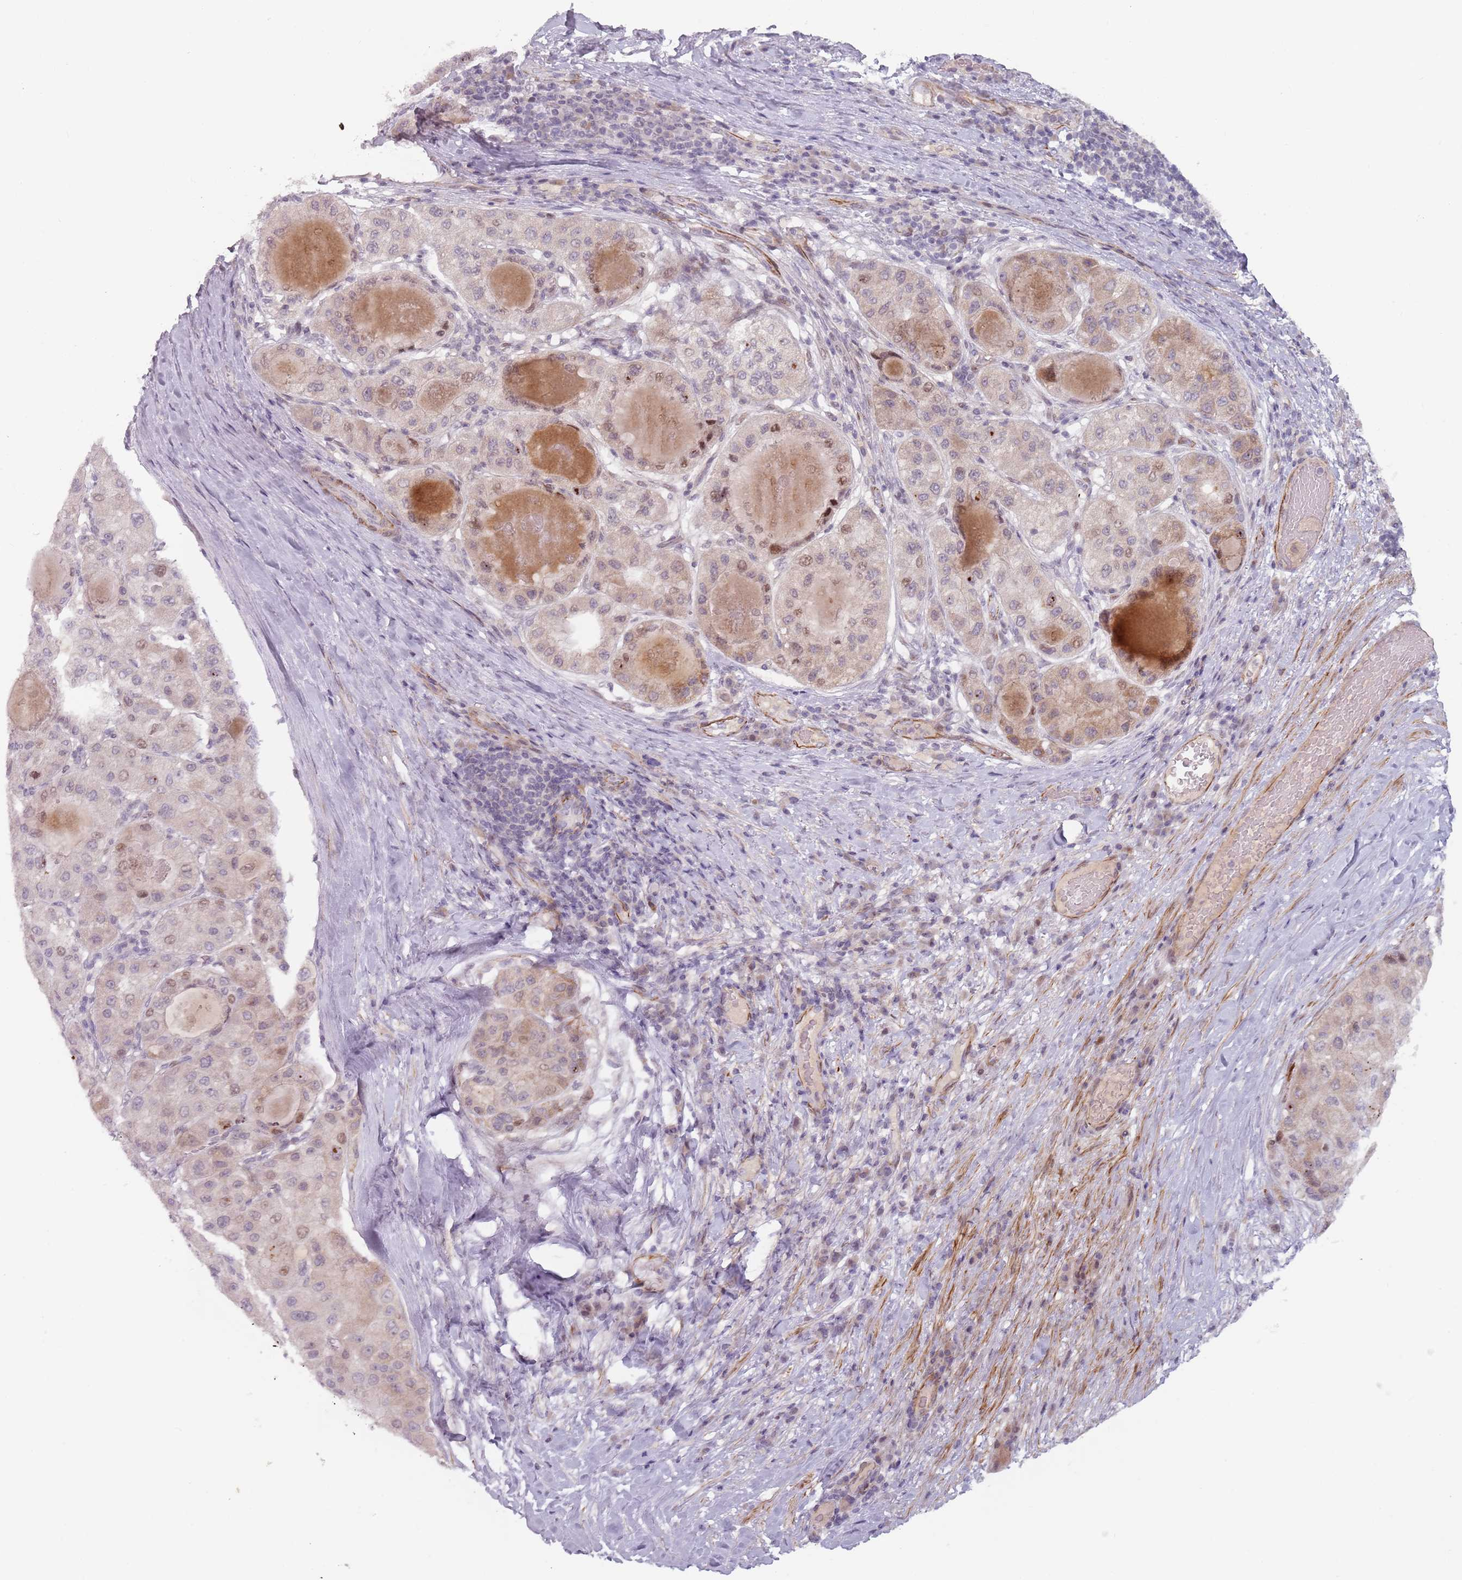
{"staining": {"intensity": "weak", "quantity": "<25%", "location": "nuclear"}, "tissue": "liver cancer", "cell_type": "Tumor cells", "image_type": "cancer", "snomed": [{"axis": "morphology", "description": "Carcinoma, Hepatocellular, NOS"}, {"axis": "topography", "description": "Liver"}], "caption": "This is an immunohistochemistry (IHC) photomicrograph of liver cancer (hepatocellular carcinoma). There is no expression in tumor cells.", "gene": "RPS6KA2", "patient": {"sex": "male", "age": 80}}